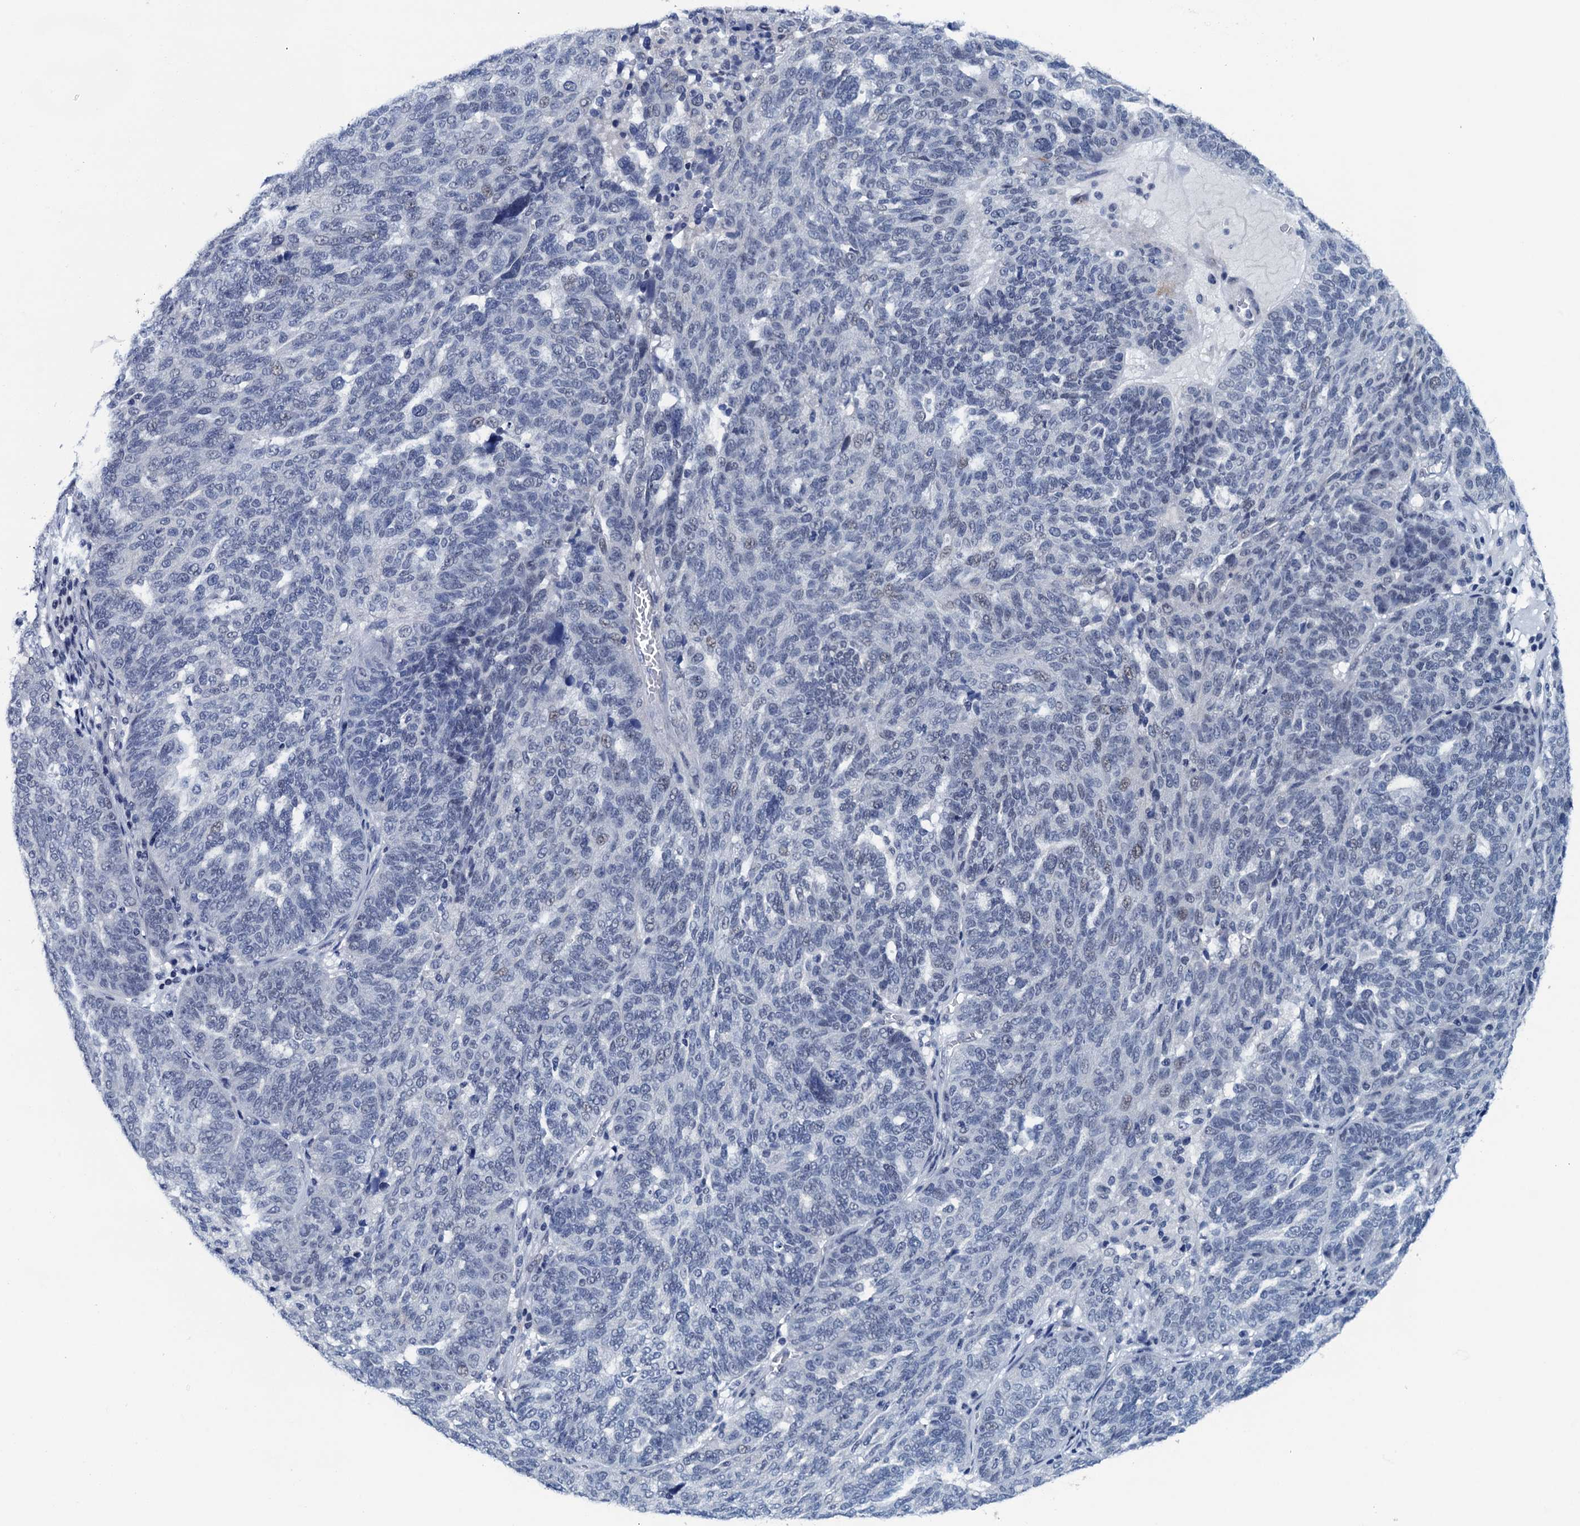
{"staining": {"intensity": "negative", "quantity": "none", "location": "none"}, "tissue": "ovarian cancer", "cell_type": "Tumor cells", "image_type": "cancer", "snomed": [{"axis": "morphology", "description": "Cystadenocarcinoma, serous, NOS"}, {"axis": "topography", "description": "Ovary"}], "caption": "This is an IHC photomicrograph of ovarian cancer (serous cystadenocarcinoma). There is no staining in tumor cells.", "gene": "FNBP4", "patient": {"sex": "female", "age": 59}}